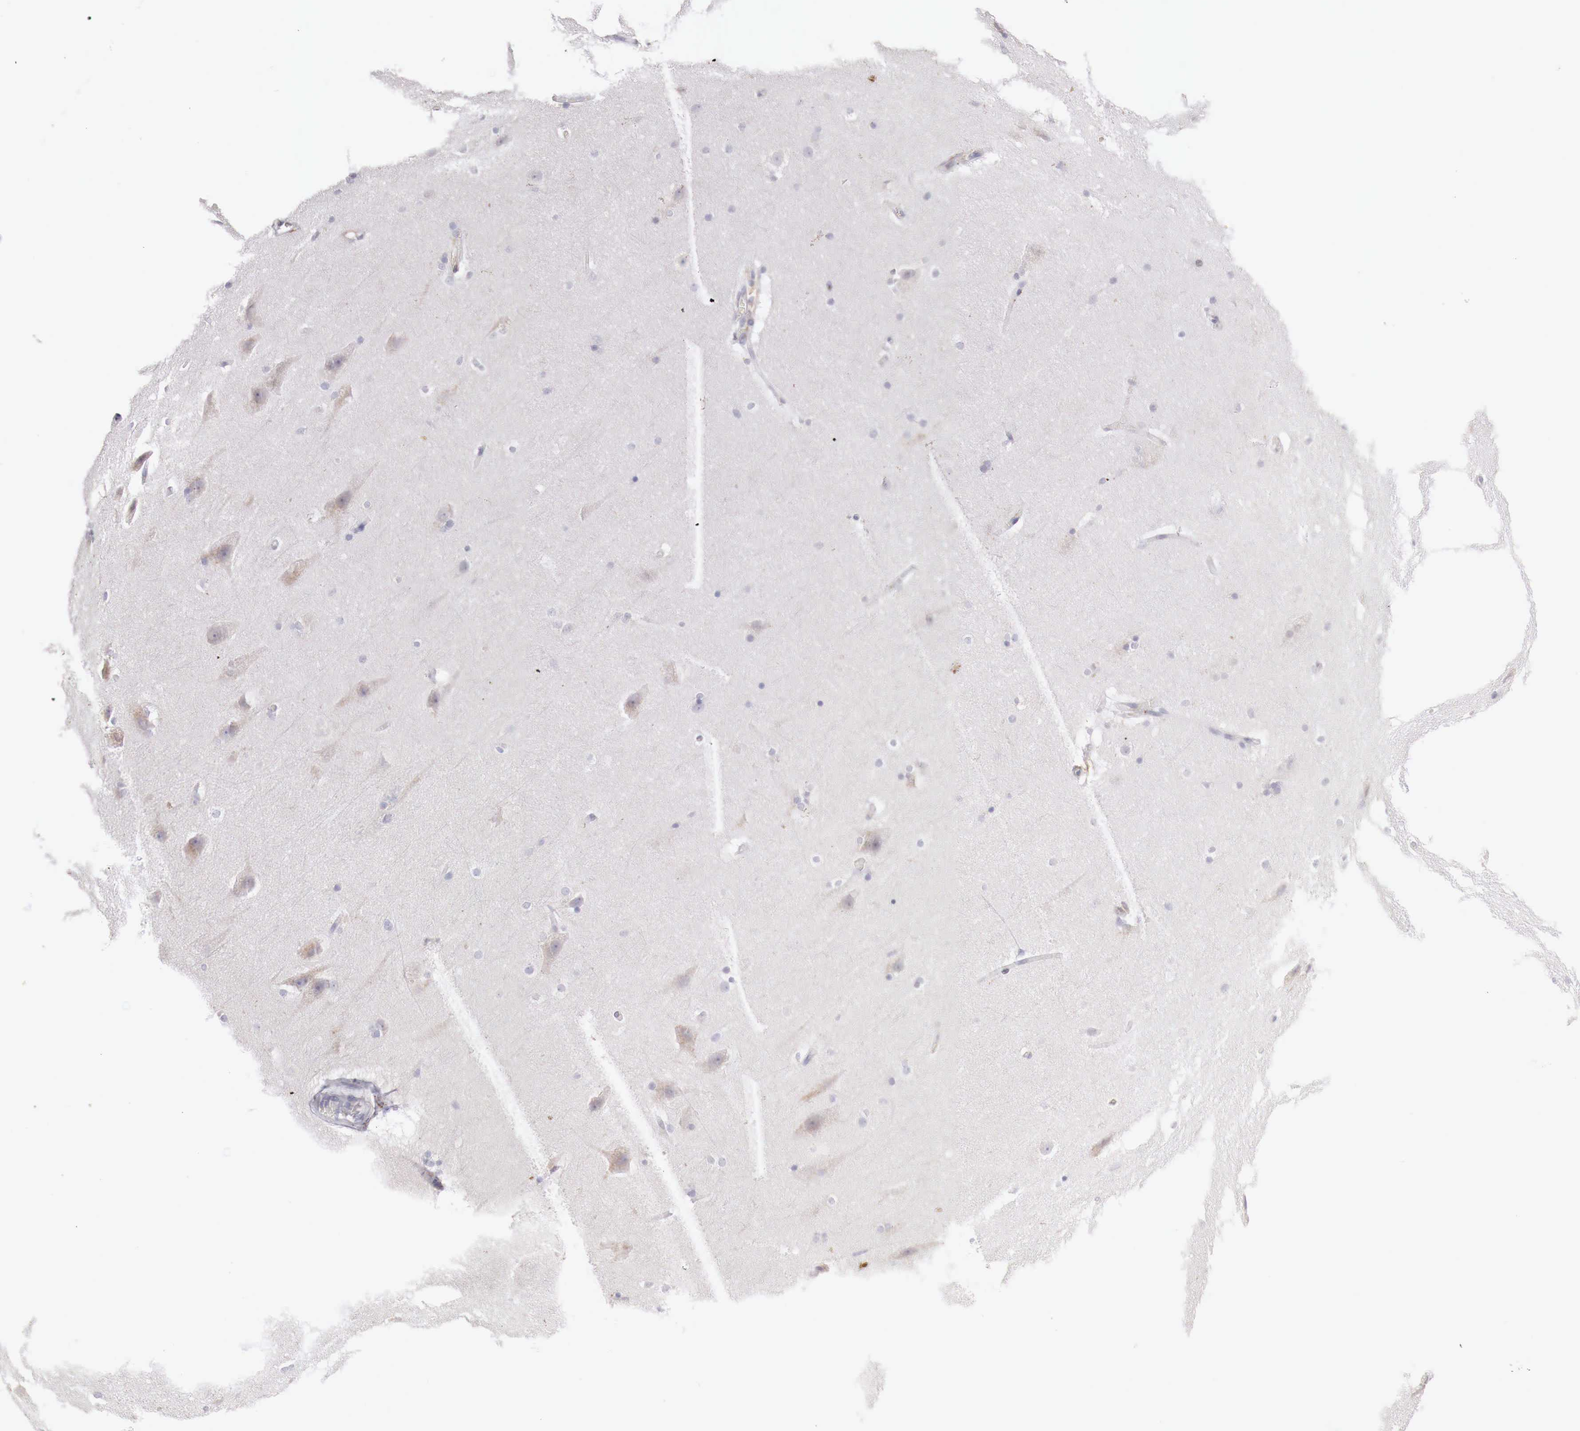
{"staining": {"intensity": "negative", "quantity": "none", "location": "none"}, "tissue": "cerebral cortex", "cell_type": "Endothelial cells", "image_type": "normal", "snomed": [{"axis": "morphology", "description": "Normal tissue, NOS"}, {"axis": "topography", "description": "Cerebral cortex"}, {"axis": "topography", "description": "Hippocampus"}], "caption": "IHC photomicrograph of benign human cerebral cortex stained for a protein (brown), which reveals no expression in endothelial cells.", "gene": "GLA", "patient": {"sex": "female", "age": 19}}